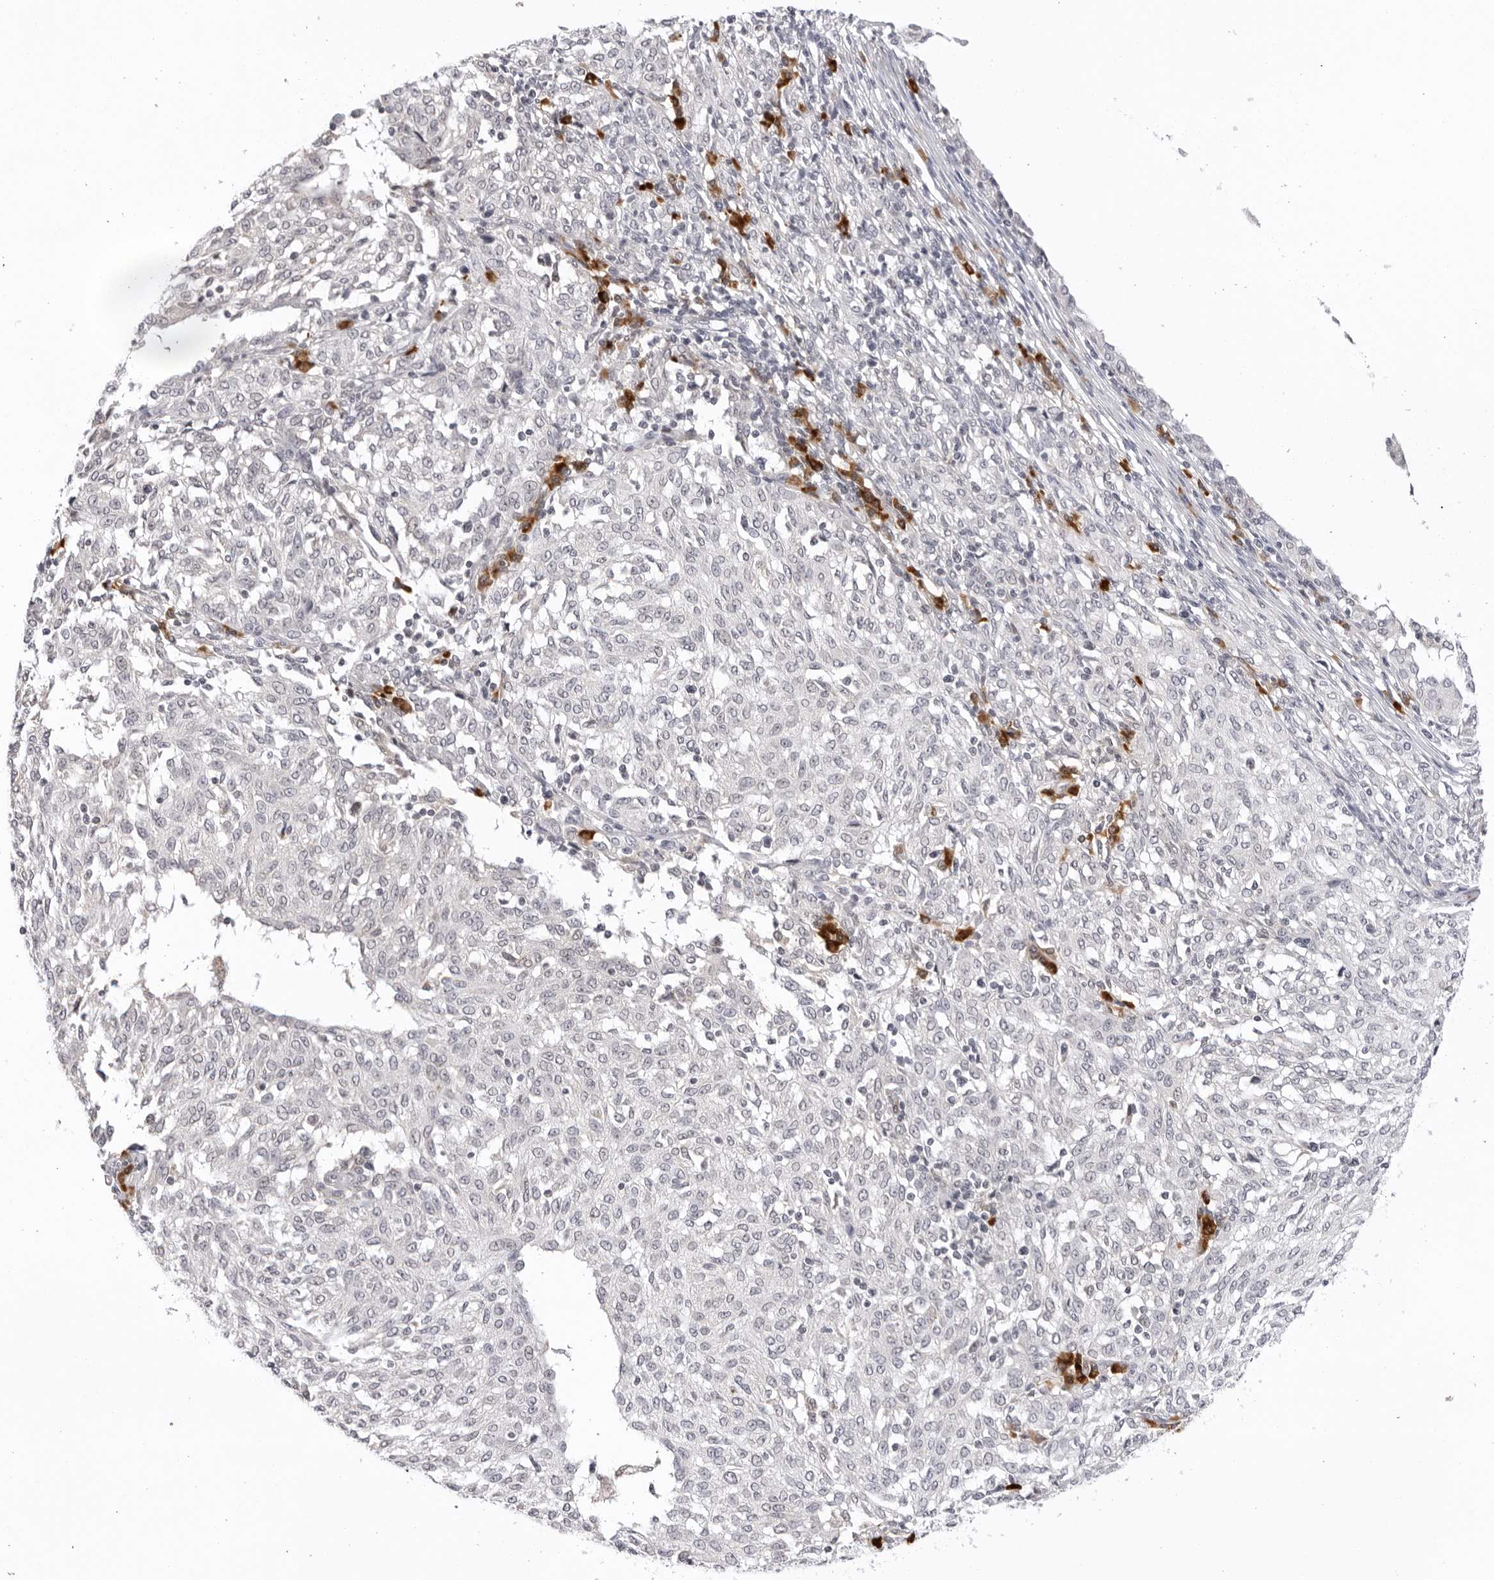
{"staining": {"intensity": "negative", "quantity": "none", "location": "none"}, "tissue": "melanoma", "cell_type": "Tumor cells", "image_type": "cancer", "snomed": [{"axis": "morphology", "description": "Malignant melanoma, NOS"}, {"axis": "topography", "description": "Skin"}], "caption": "DAB (3,3'-diaminobenzidine) immunohistochemical staining of human malignant melanoma displays no significant positivity in tumor cells.", "gene": "IL17RA", "patient": {"sex": "female", "age": 72}}